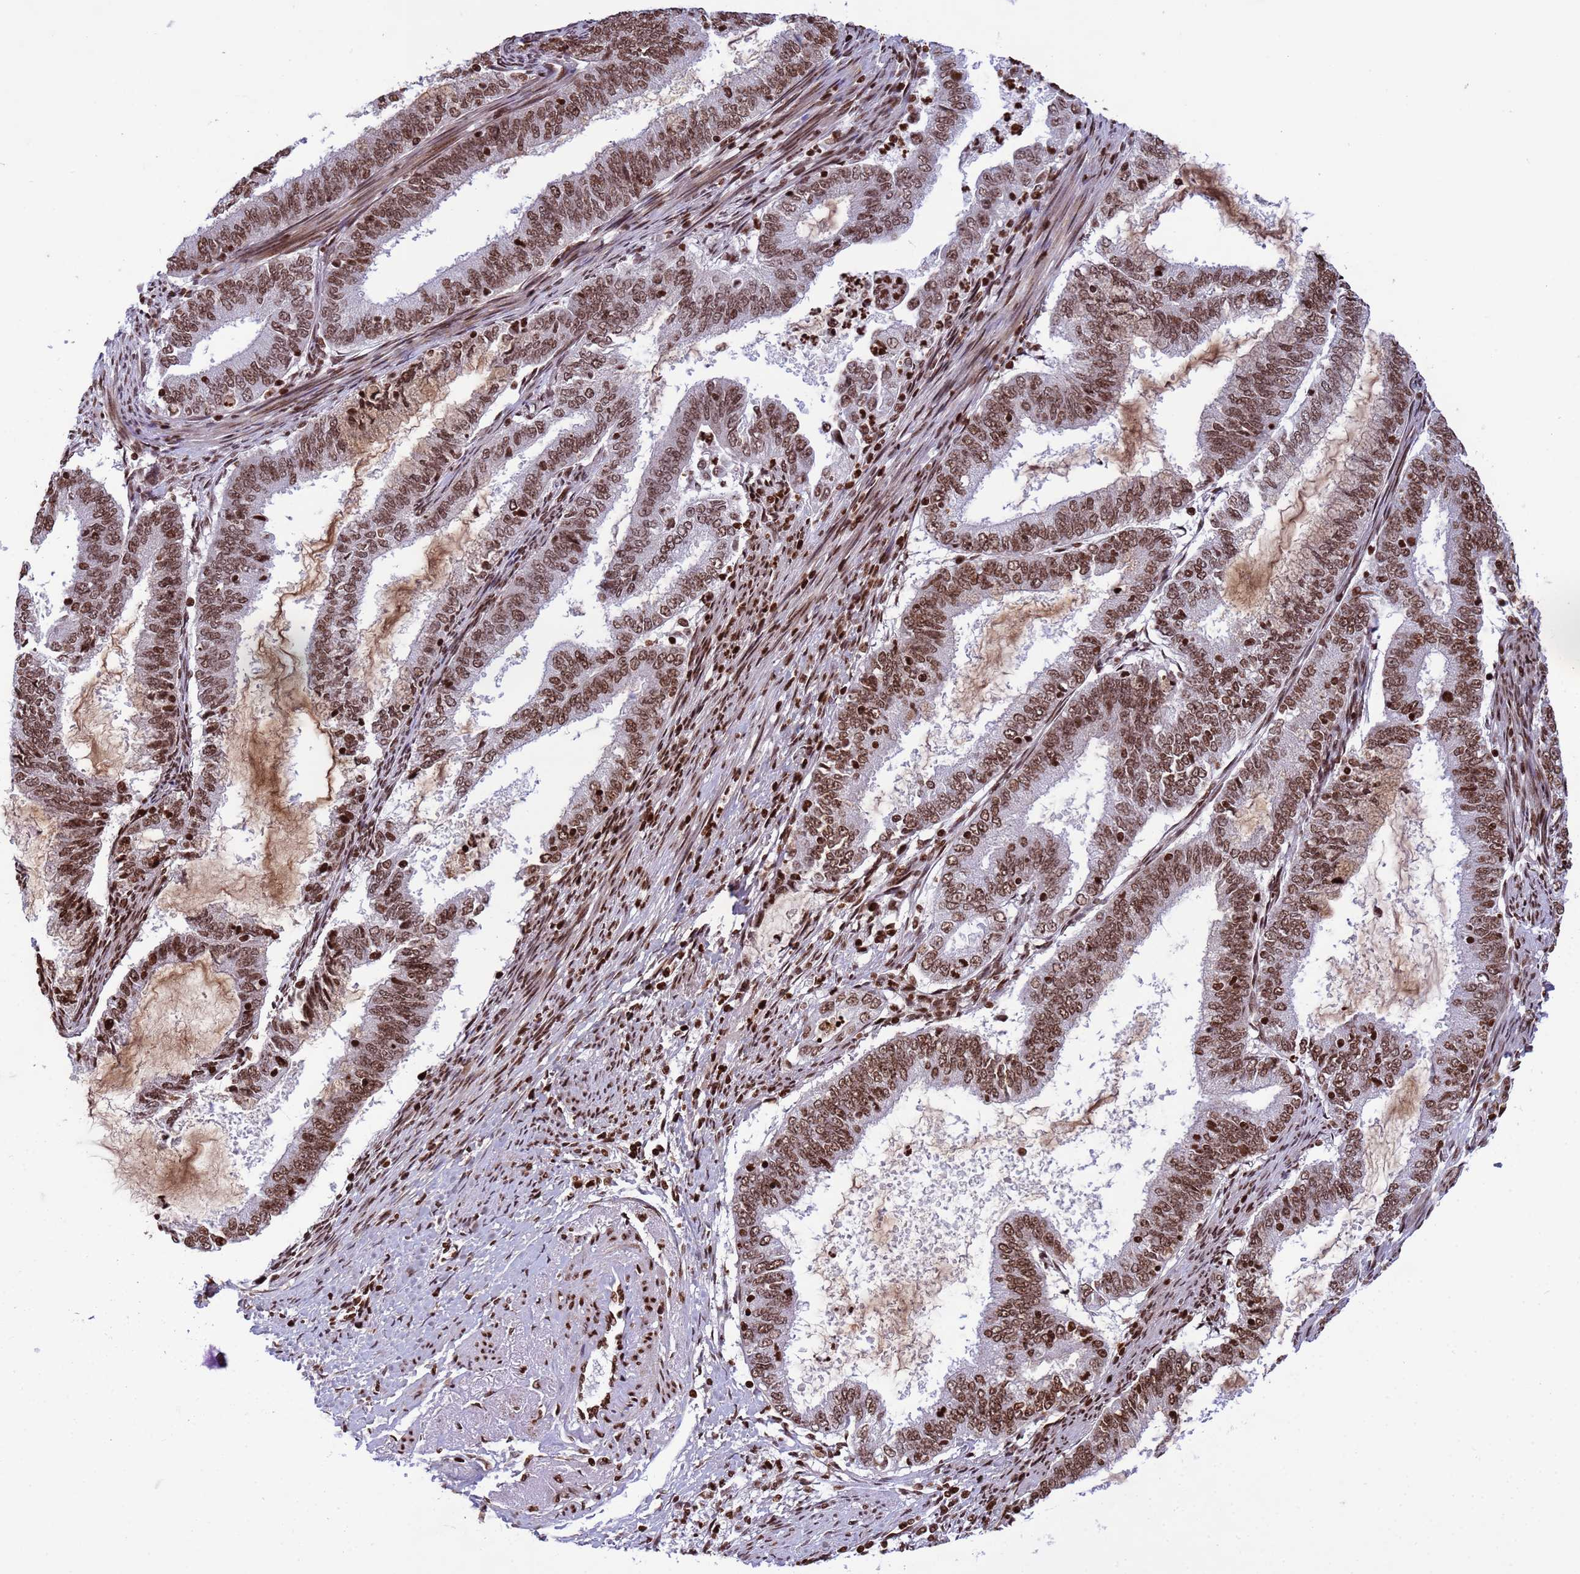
{"staining": {"intensity": "moderate", "quantity": ">75%", "location": "nuclear"}, "tissue": "endometrial cancer", "cell_type": "Tumor cells", "image_type": "cancer", "snomed": [{"axis": "morphology", "description": "Adenocarcinoma, NOS"}, {"axis": "topography", "description": "Endometrium"}], "caption": "A histopathology image showing moderate nuclear staining in approximately >75% of tumor cells in endometrial cancer (adenocarcinoma), as visualized by brown immunohistochemical staining.", "gene": "H3-3B", "patient": {"sex": "female", "age": 51}}